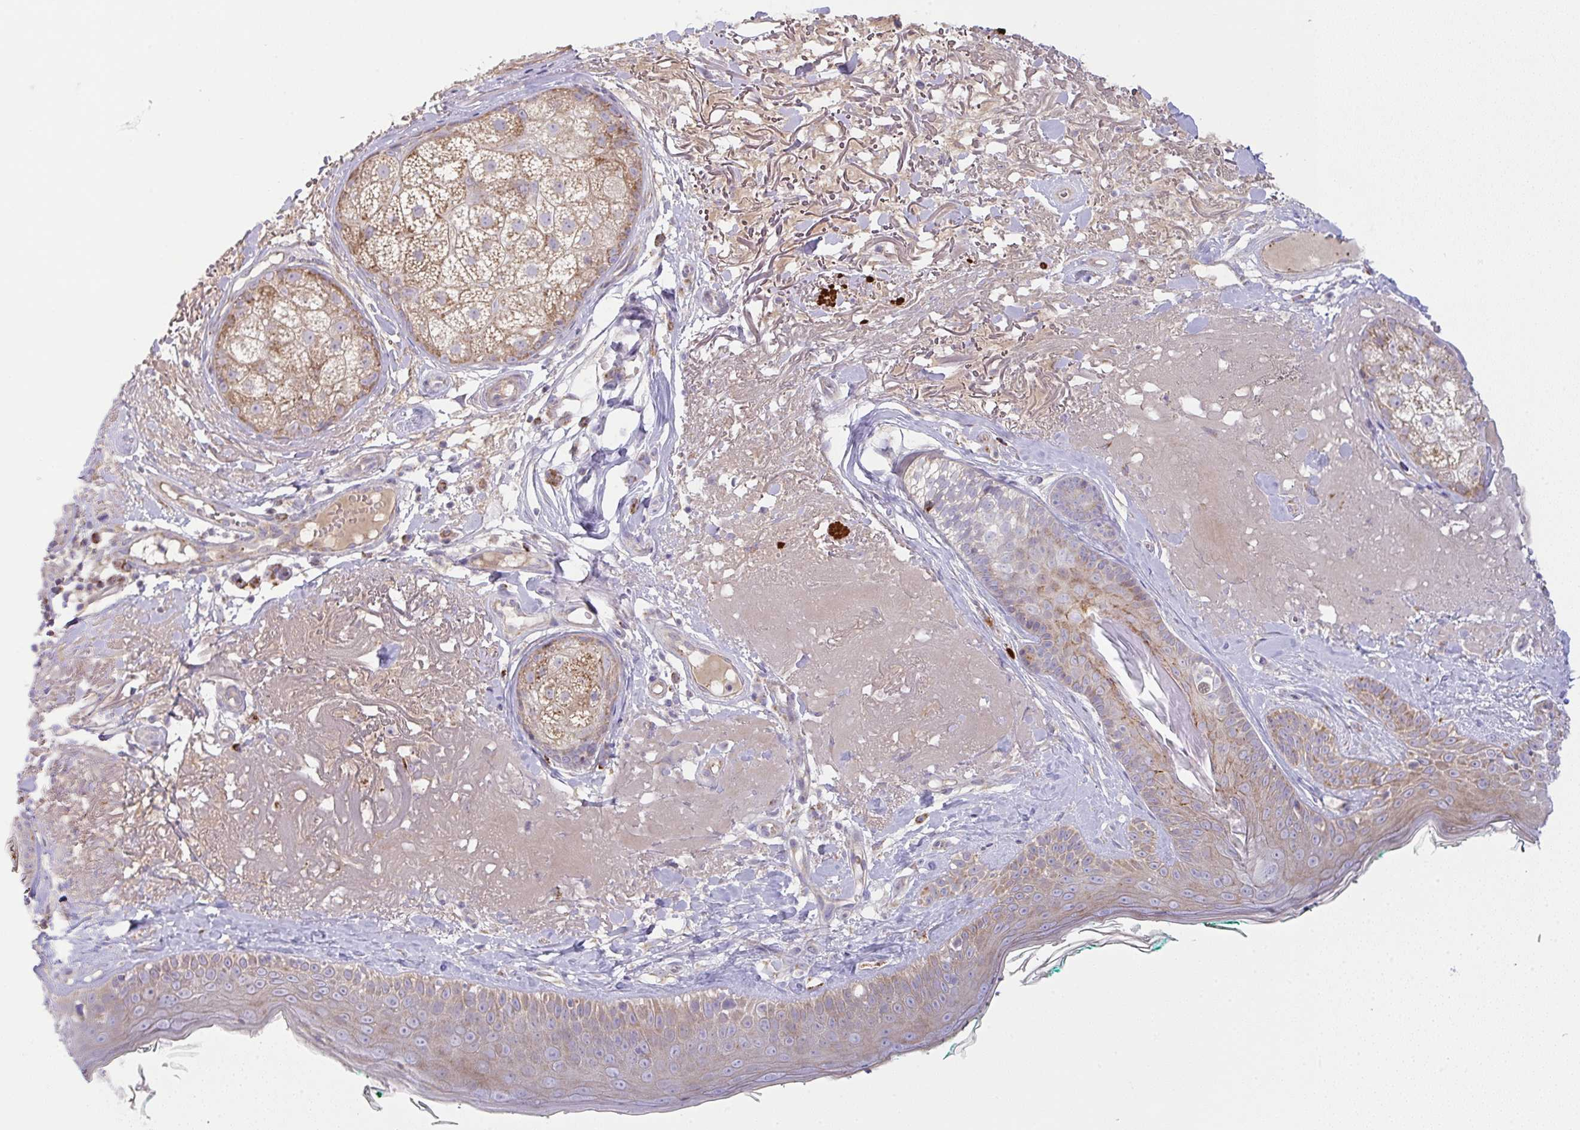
{"staining": {"intensity": "negative", "quantity": "none", "location": "none"}, "tissue": "skin", "cell_type": "Fibroblasts", "image_type": "normal", "snomed": [{"axis": "morphology", "description": "Normal tissue, NOS"}, {"axis": "topography", "description": "Skin"}], "caption": "High magnification brightfield microscopy of normal skin stained with DAB (3,3'-diaminobenzidine) (brown) and counterstained with hematoxylin (blue): fibroblasts show no significant staining. Nuclei are stained in blue.", "gene": "CHDH", "patient": {"sex": "male", "age": 73}}